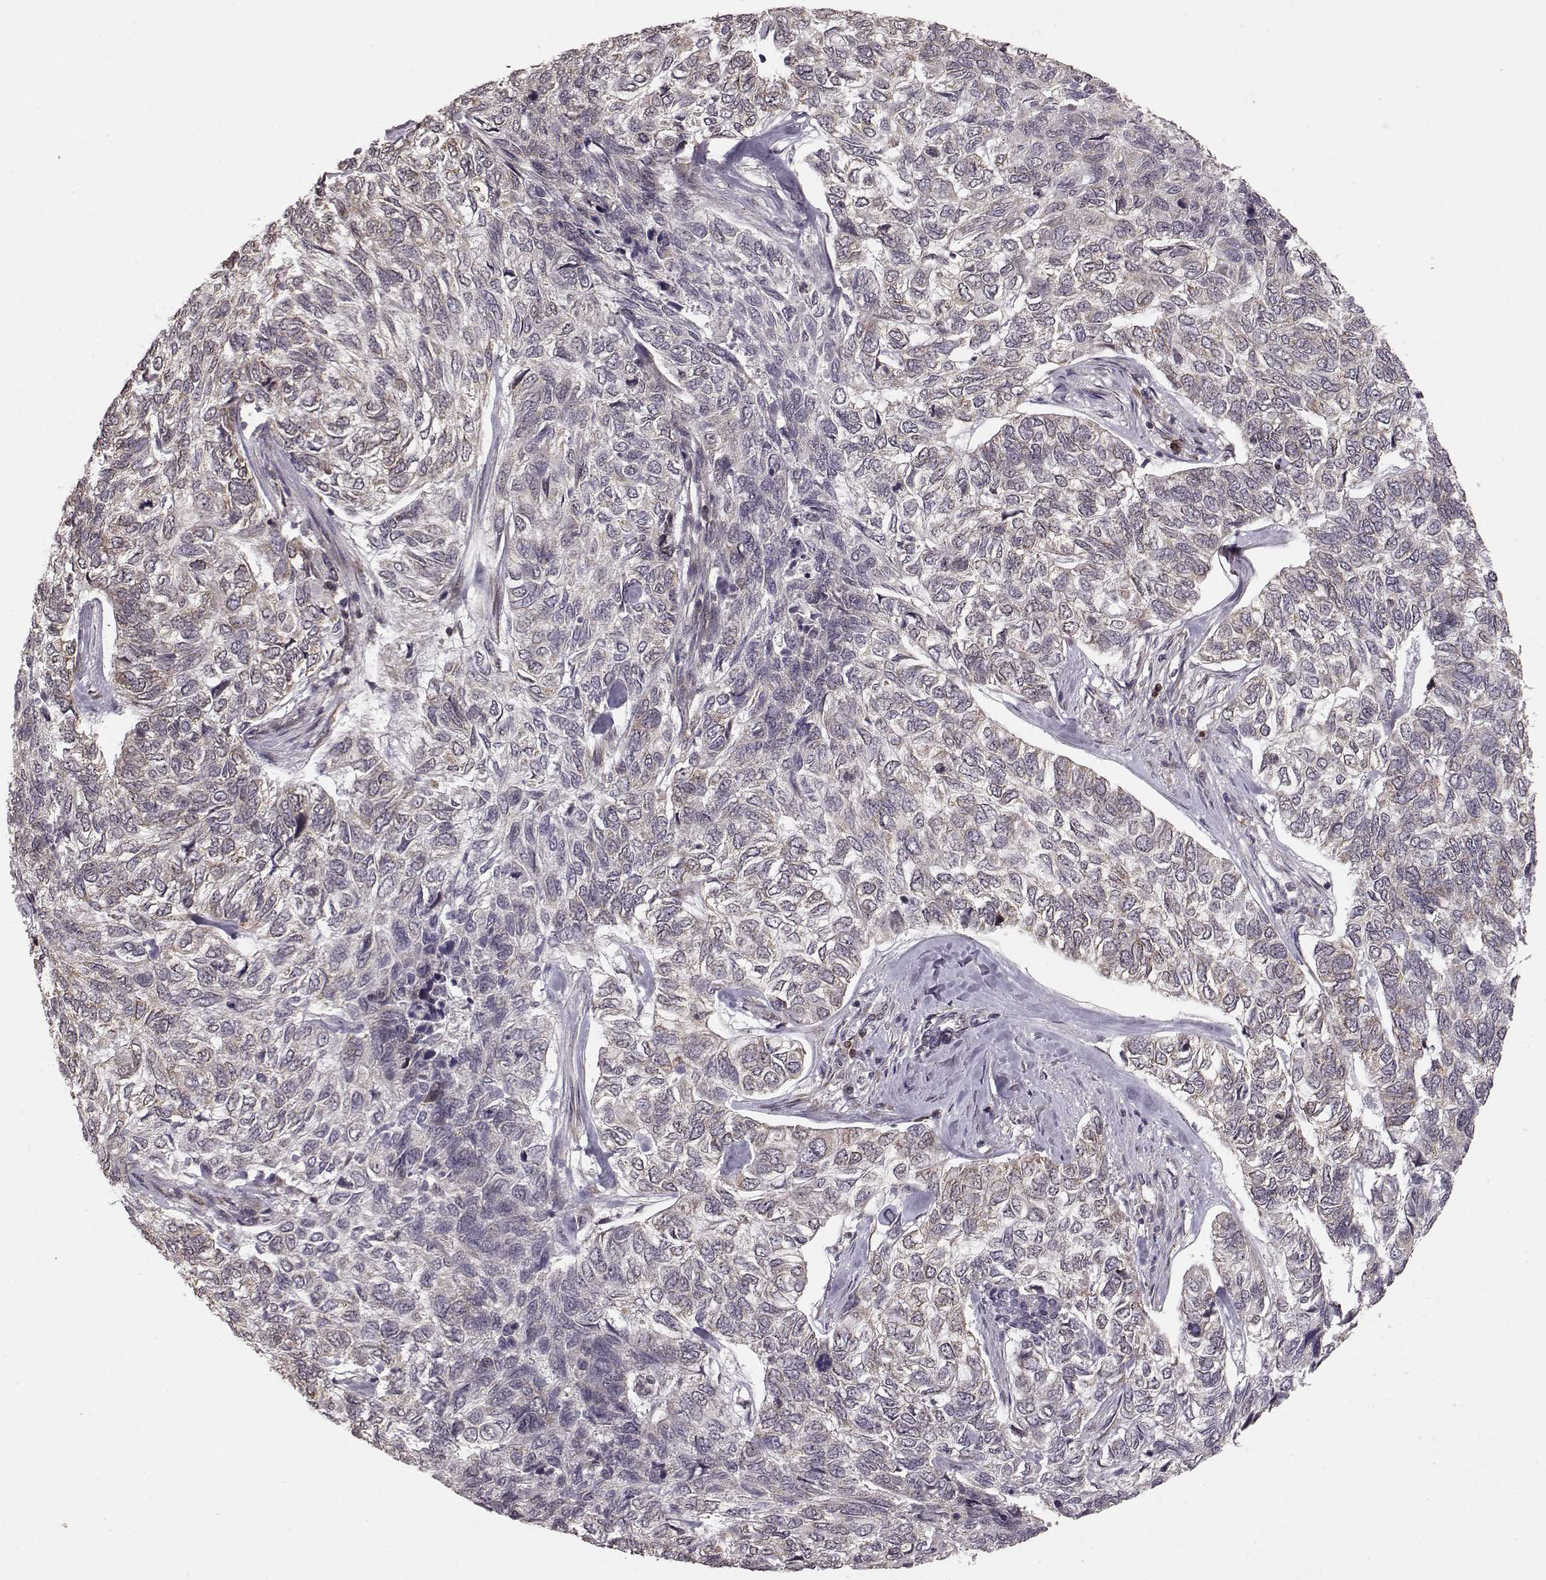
{"staining": {"intensity": "negative", "quantity": "none", "location": "none"}, "tissue": "skin cancer", "cell_type": "Tumor cells", "image_type": "cancer", "snomed": [{"axis": "morphology", "description": "Basal cell carcinoma"}, {"axis": "topography", "description": "Skin"}], "caption": "An IHC photomicrograph of skin cancer (basal cell carcinoma) is shown. There is no staining in tumor cells of skin cancer (basal cell carcinoma).", "gene": "ELOVL5", "patient": {"sex": "female", "age": 65}}